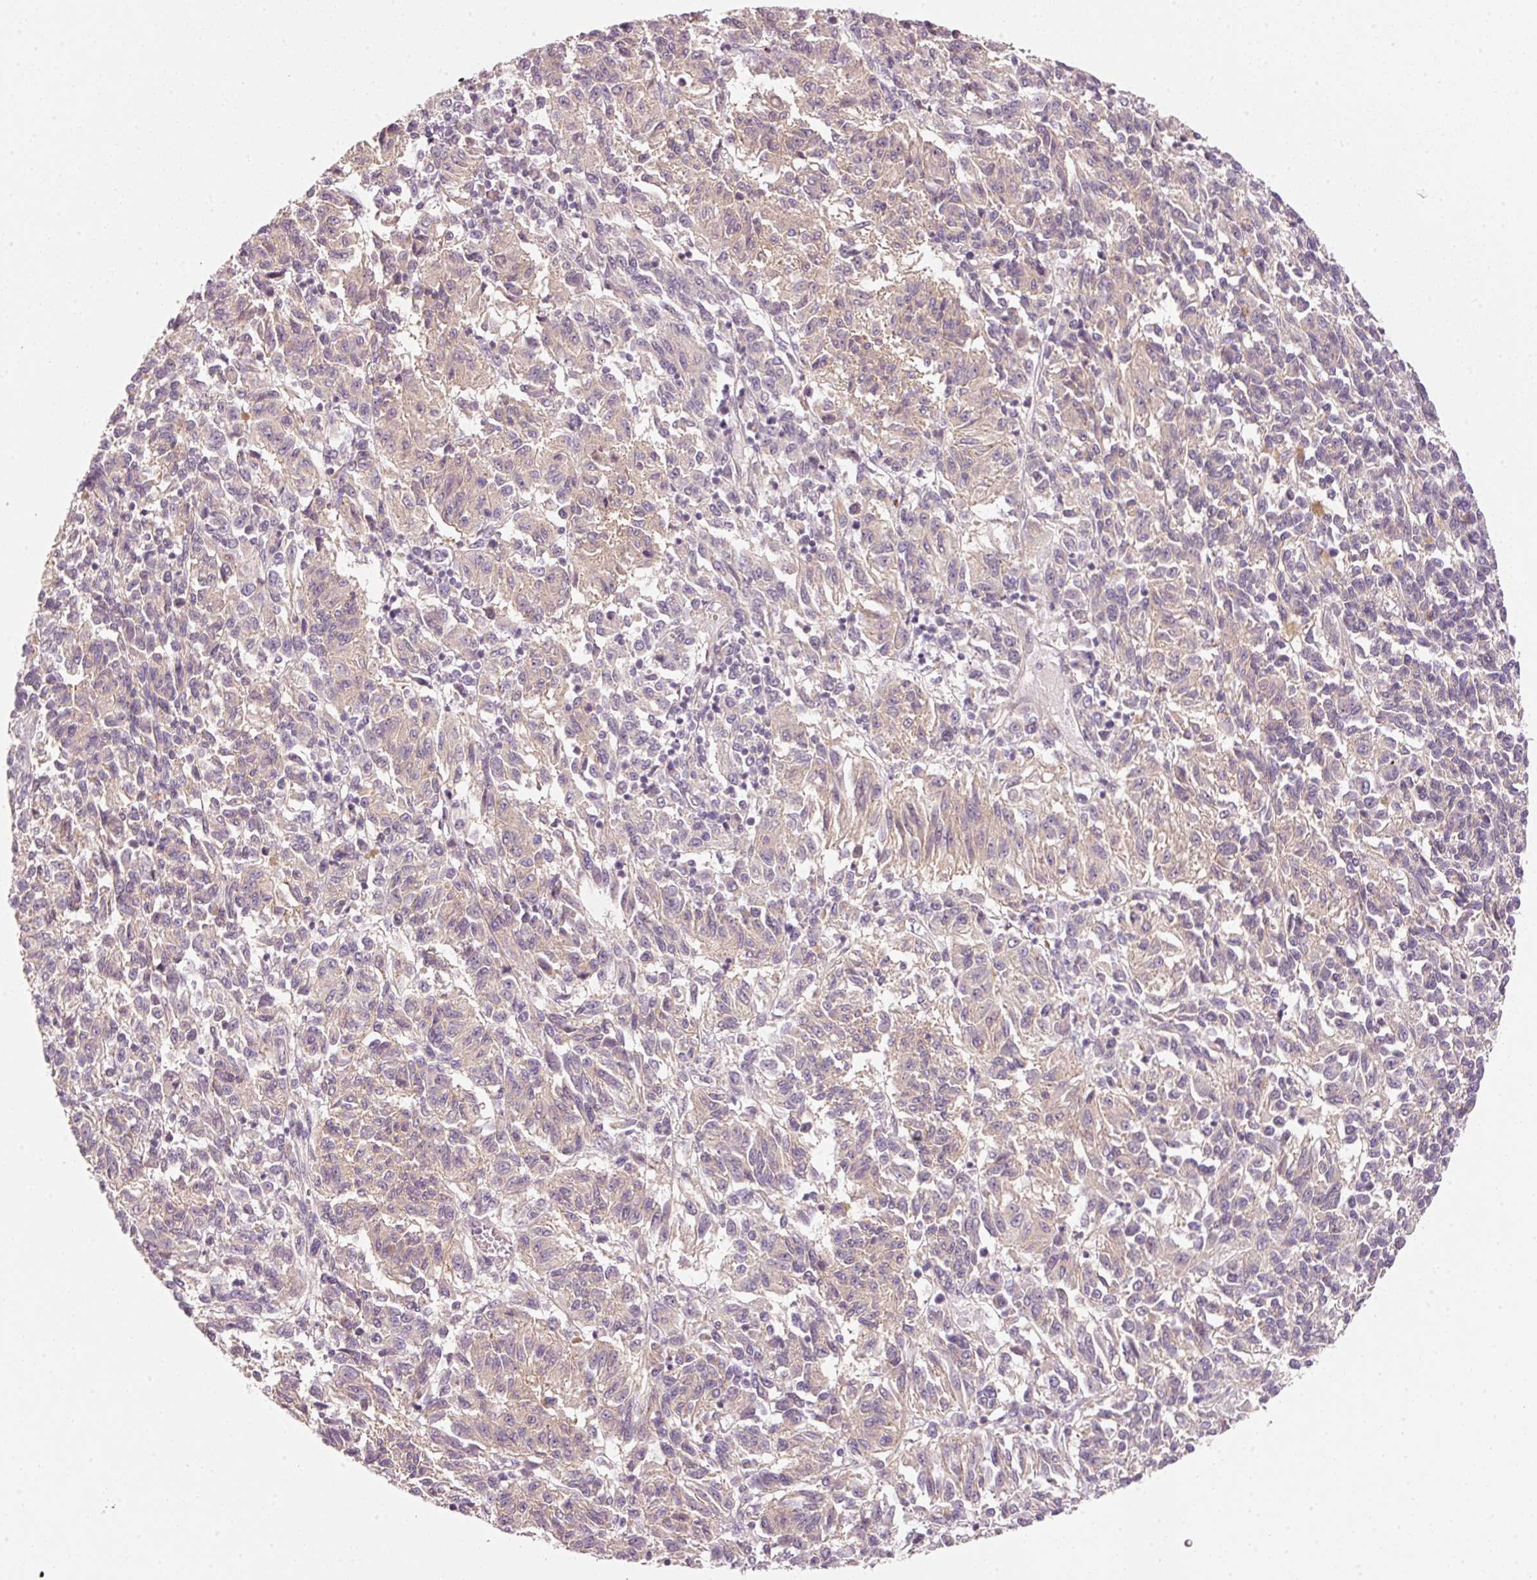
{"staining": {"intensity": "weak", "quantity": "25%-75%", "location": "cytoplasmic/membranous"}, "tissue": "melanoma", "cell_type": "Tumor cells", "image_type": "cancer", "snomed": [{"axis": "morphology", "description": "Malignant melanoma, Metastatic site"}, {"axis": "topography", "description": "Lung"}], "caption": "Immunohistochemistry staining of melanoma, which shows low levels of weak cytoplasmic/membranous staining in about 25%-75% of tumor cells indicating weak cytoplasmic/membranous protein expression. The staining was performed using DAB (brown) for protein detection and nuclei were counterstained in hematoxylin (blue).", "gene": "TIRAP", "patient": {"sex": "male", "age": 64}}